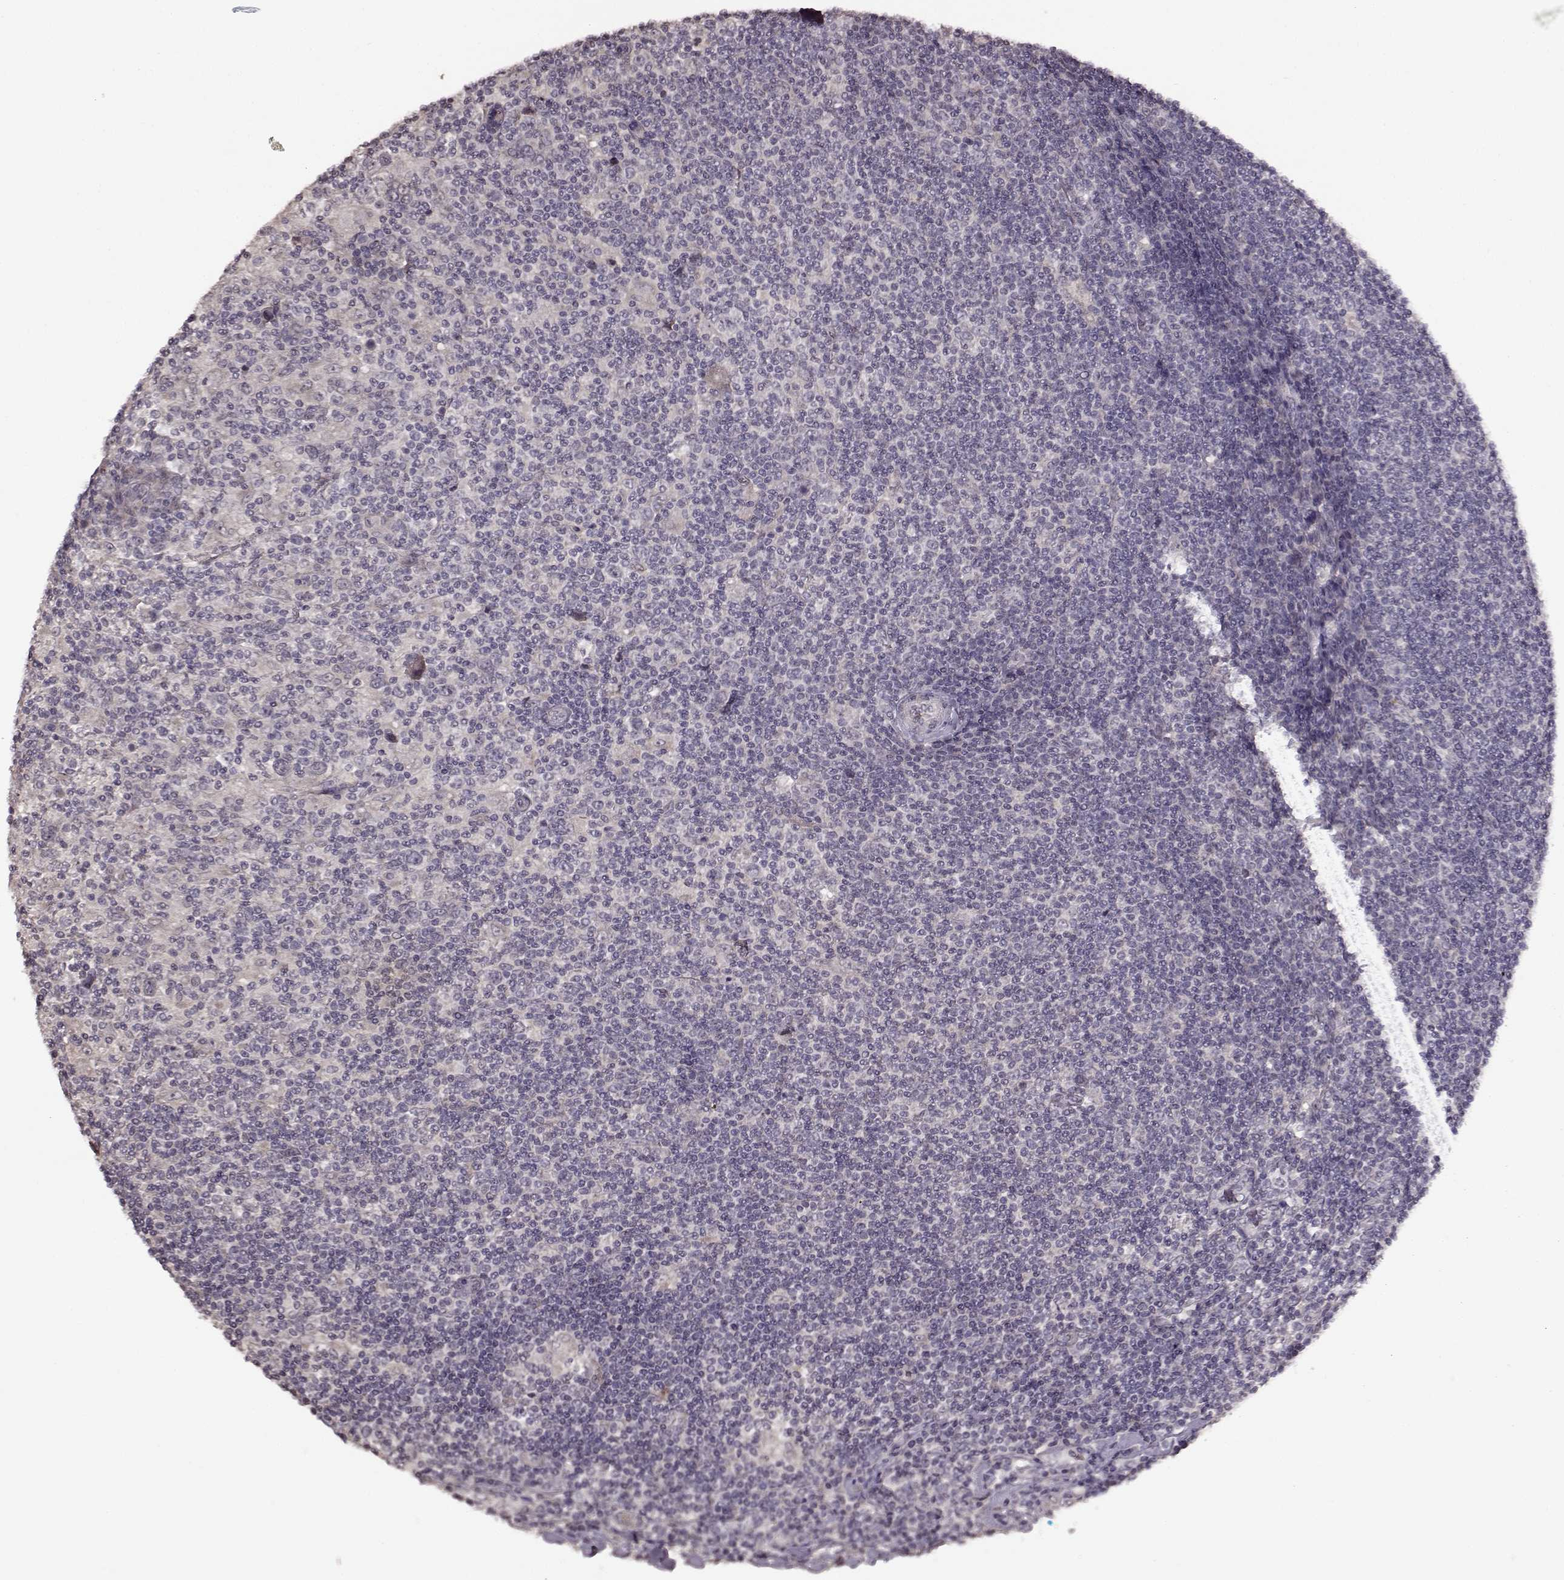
{"staining": {"intensity": "negative", "quantity": "none", "location": "none"}, "tissue": "lymphoma", "cell_type": "Tumor cells", "image_type": "cancer", "snomed": [{"axis": "morphology", "description": "Hodgkin's disease, NOS"}, {"axis": "topography", "description": "Lymph node"}], "caption": "Tumor cells are negative for protein expression in human Hodgkin's disease. (DAB IHC visualized using brightfield microscopy, high magnification).", "gene": "FSHB", "patient": {"sex": "male", "age": 40}}